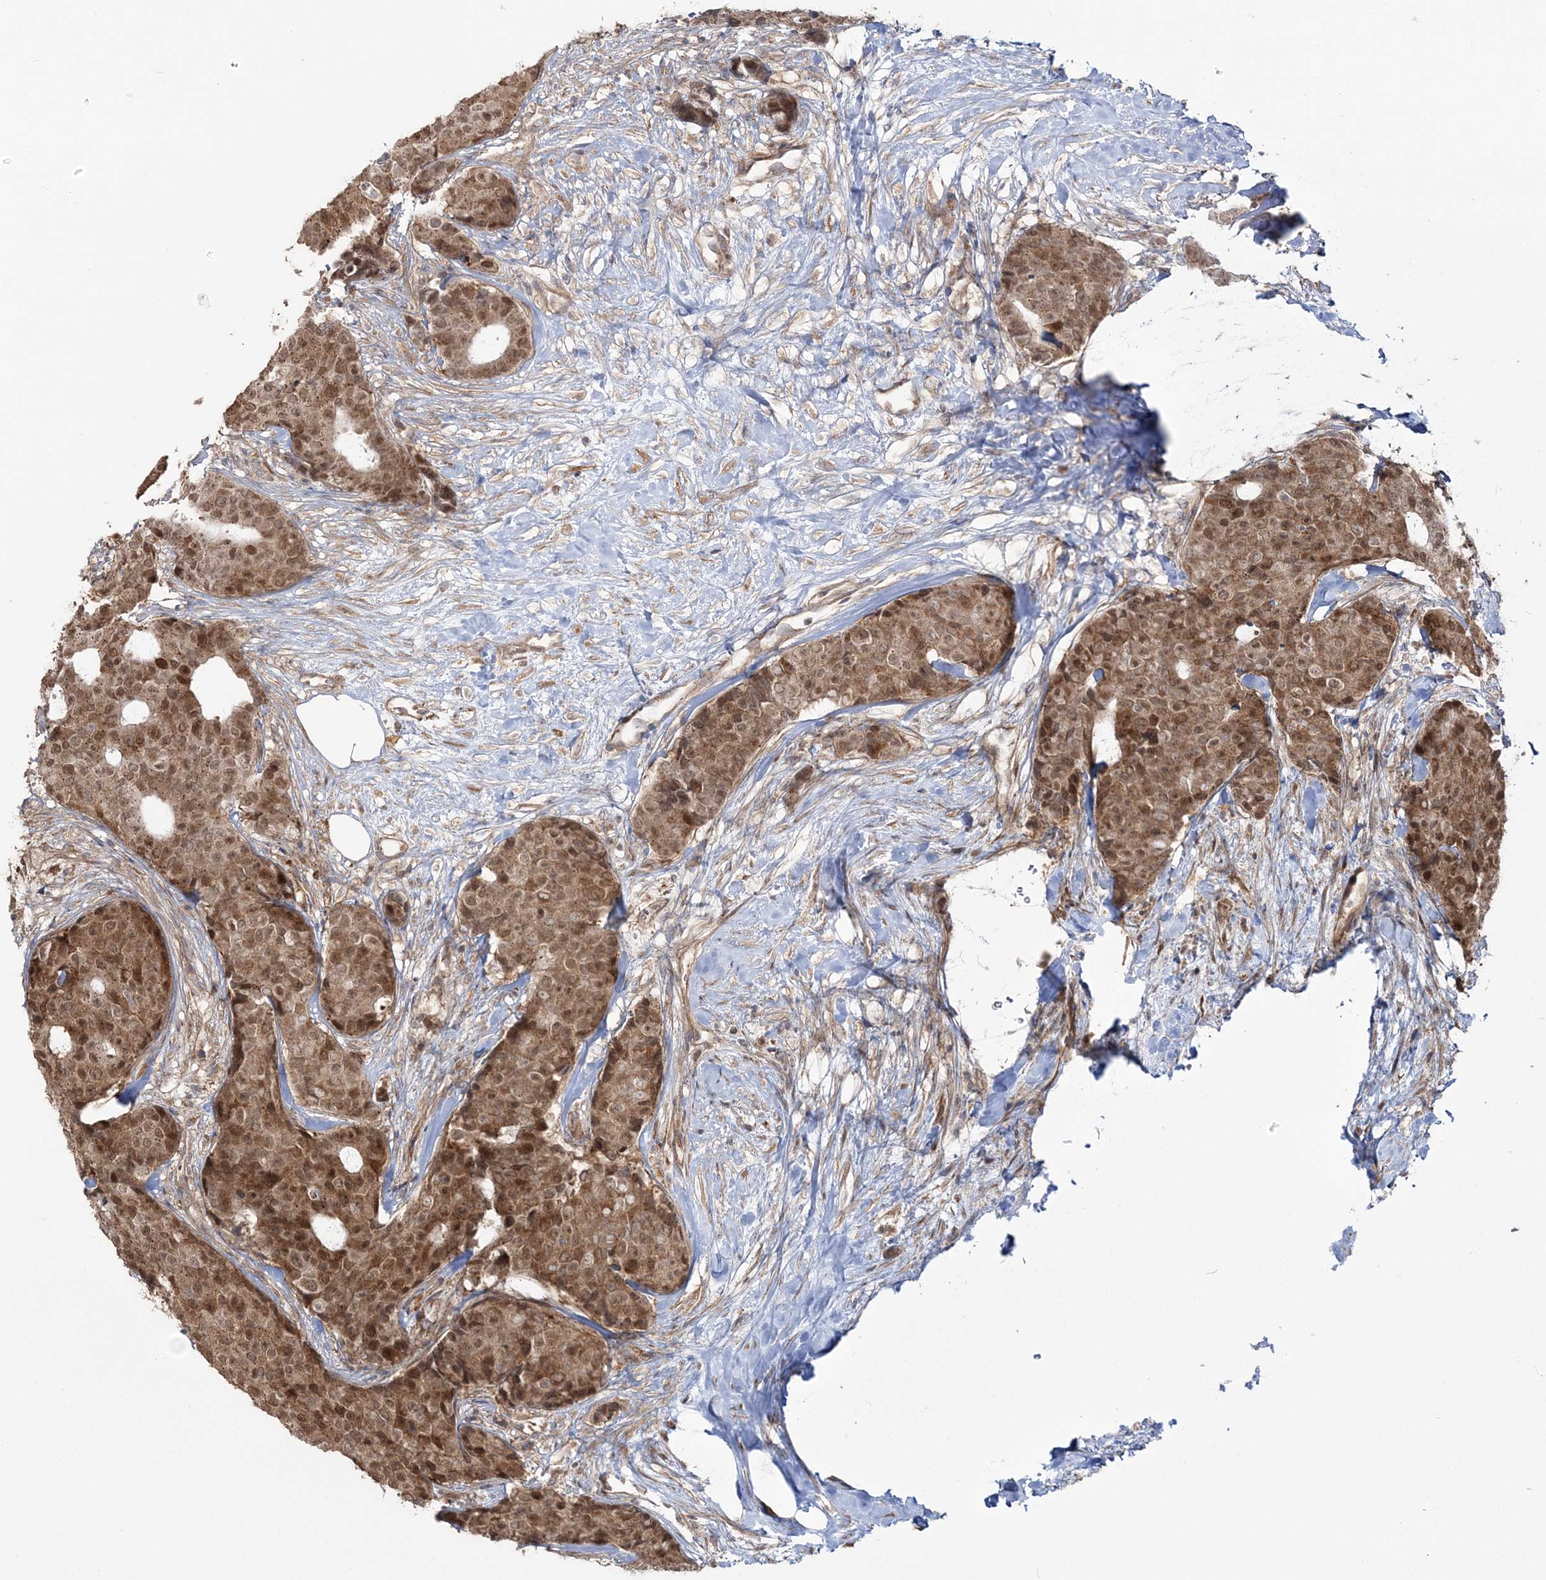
{"staining": {"intensity": "moderate", "quantity": ">75%", "location": "cytoplasmic/membranous,nuclear"}, "tissue": "breast cancer", "cell_type": "Tumor cells", "image_type": "cancer", "snomed": [{"axis": "morphology", "description": "Duct carcinoma"}, {"axis": "topography", "description": "Breast"}], "caption": "Immunohistochemistry photomicrograph of human breast cancer stained for a protein (brown), which exhibits medium levels of moderate cytoplasmic/membranous and nuclear staining in approximately >75% of tumor cells.", "gene": "MOCS2", "patient": {"sex": "female", "age": 75}}